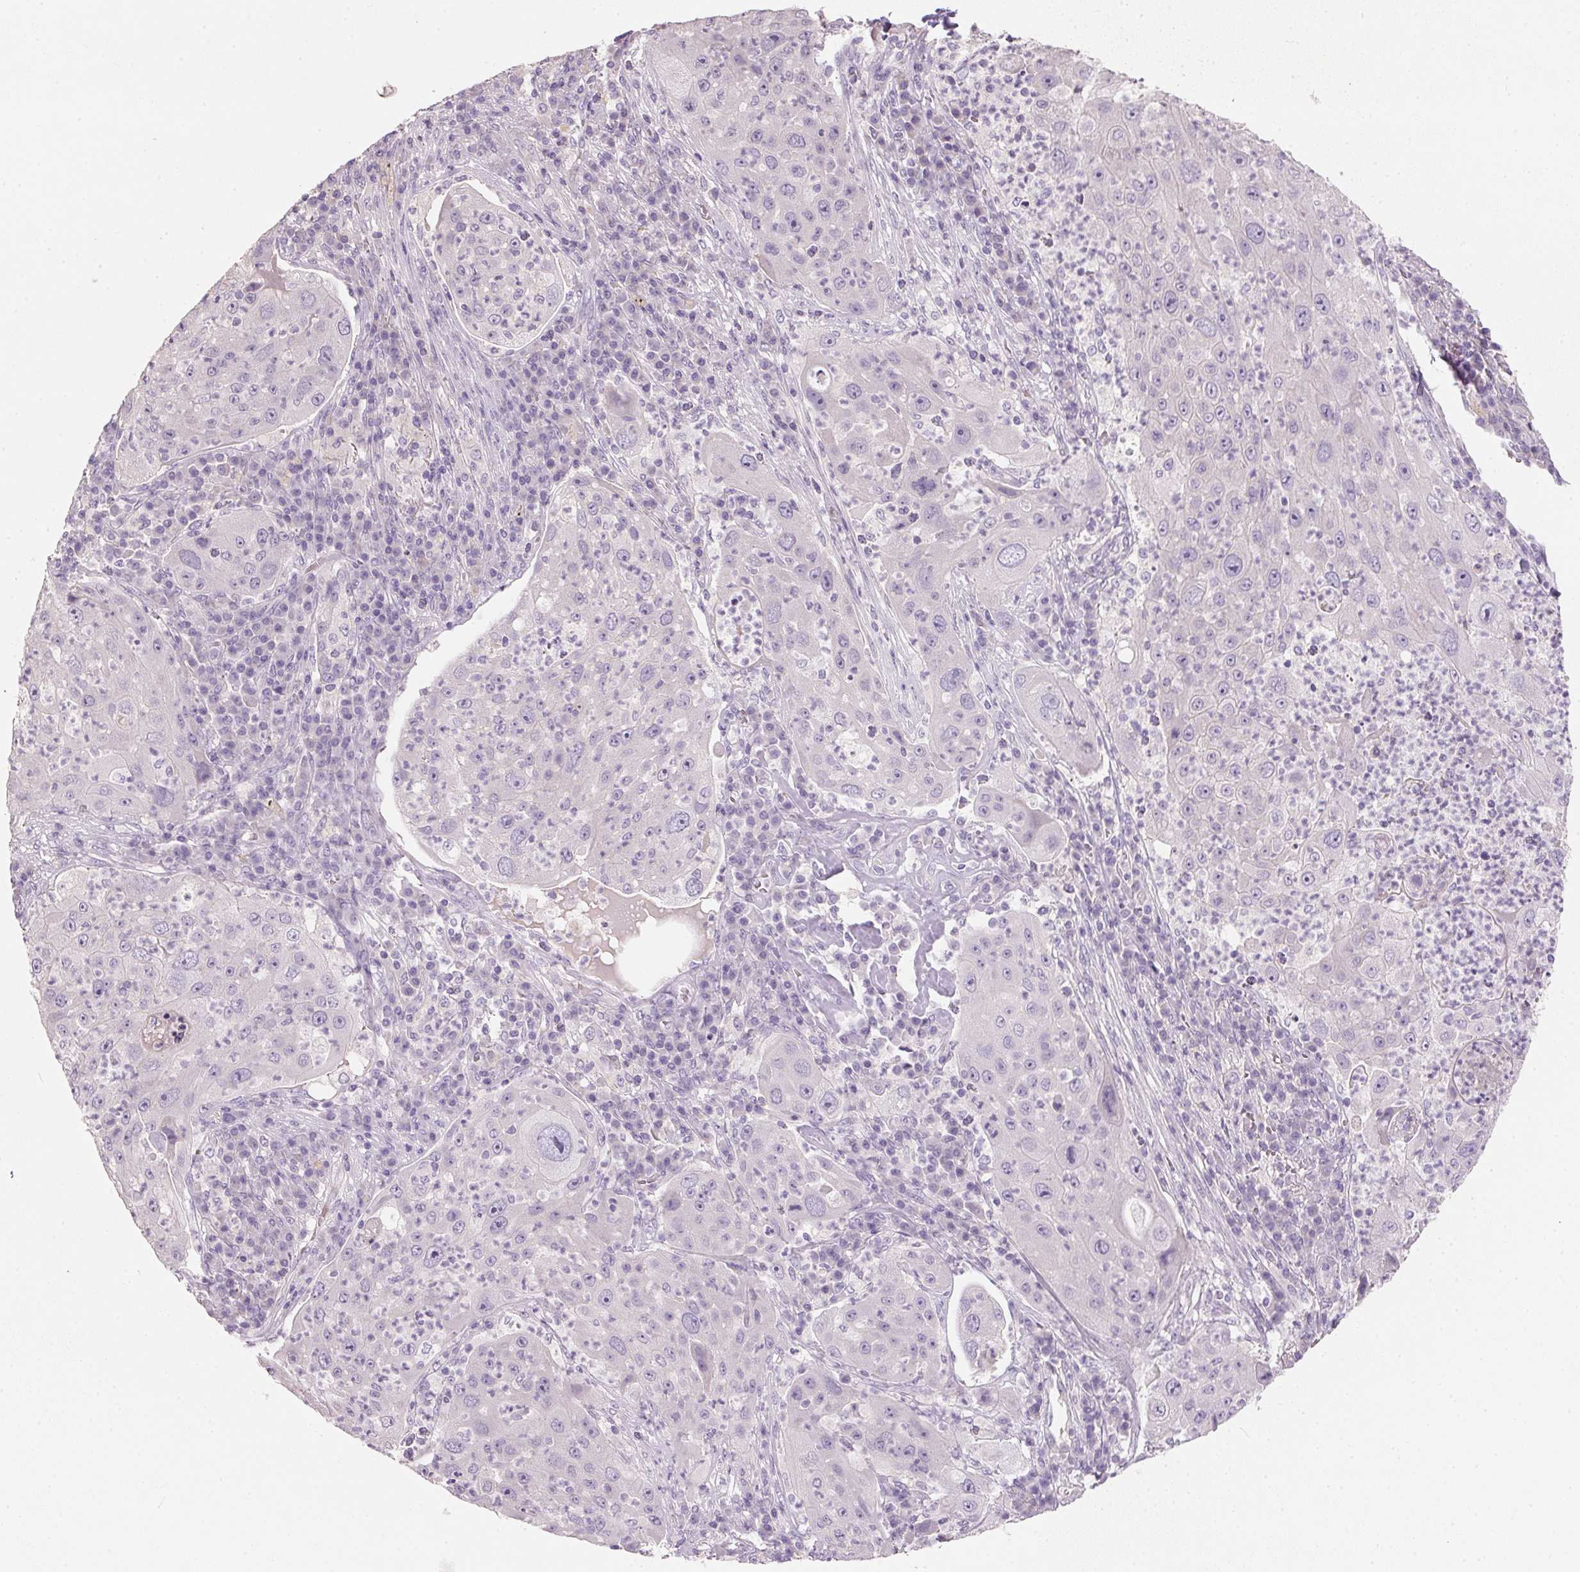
{"staining": {"intensity": "negative", "quantity": "none", "location": "none"}, "tissue": "lung cancer", "cell_type": "Tumor cells", "image_type": "cancer", "snomed": [{"axis": "morphology", "description": "Squamous cell carcinoma, NOS"}, {"axis": "topography", "description": "Lung"}], "caption": "This is an immunohistochemistry (IHC) micrograph of lung squamous cell carcinoma. There is no staining in tumor cells.", "gene": "HSD17B1", "patient": {"sex": "female", "age": 59}}